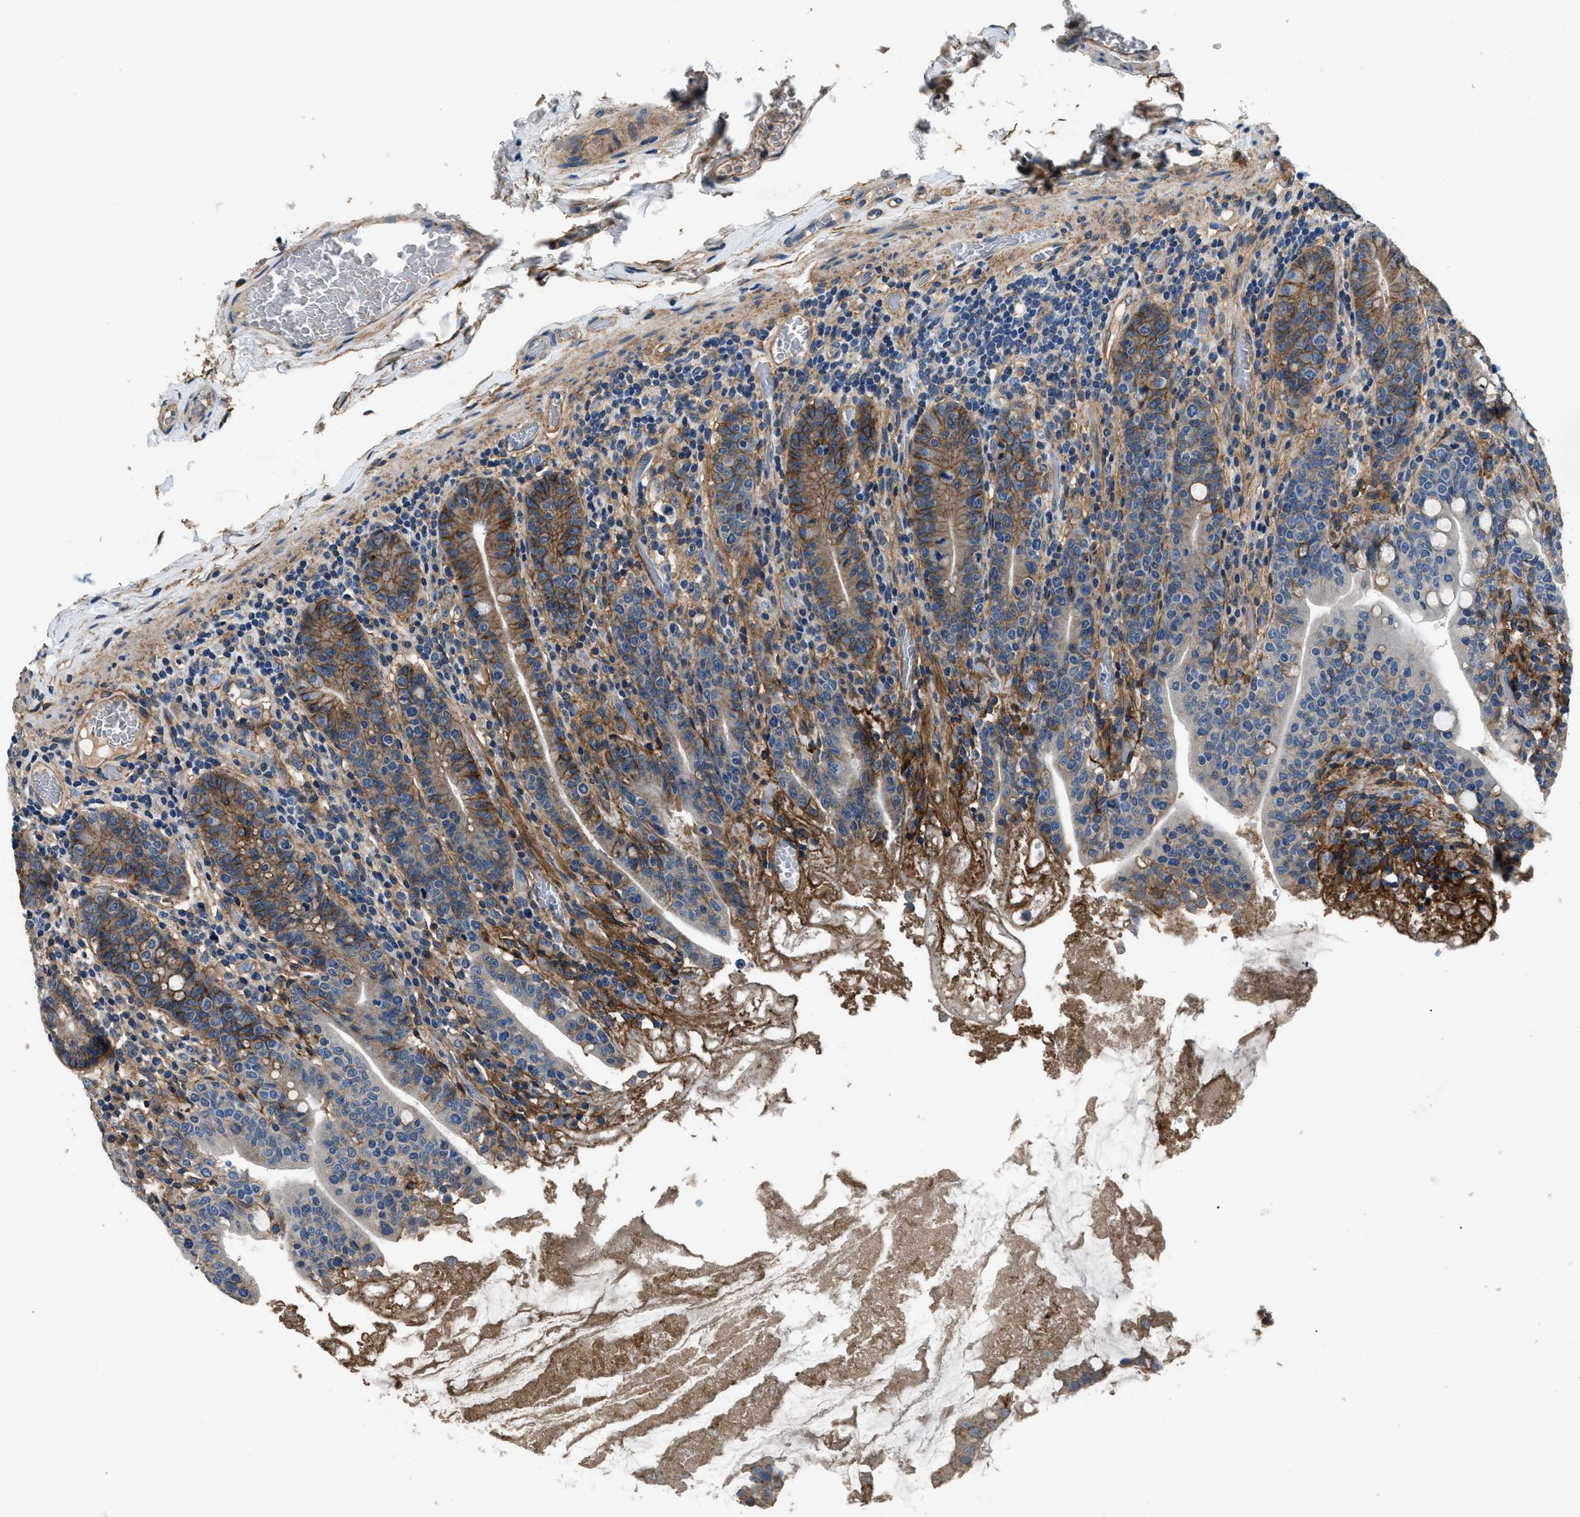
{"staining": {"intensity": "moderate", "quantity": "25%-75%", "location": "cytoplasmic/membranous"}, "tissue": "small intestine", "cell_type": "Glandular cells", "image_type": "normal", "snomed": [{"axis": "morphology", "description": "Normal tissue, NOS"}, {"axis": "topography", "description": "Small intestine"}], "caption": "This is an image of IHC staining of benign small intestine, which shows moderate staining in the cytoplasmic/membranous of glandular cells.", "gene": "CD276", "patient": {"sex": "female", "age": 56}}